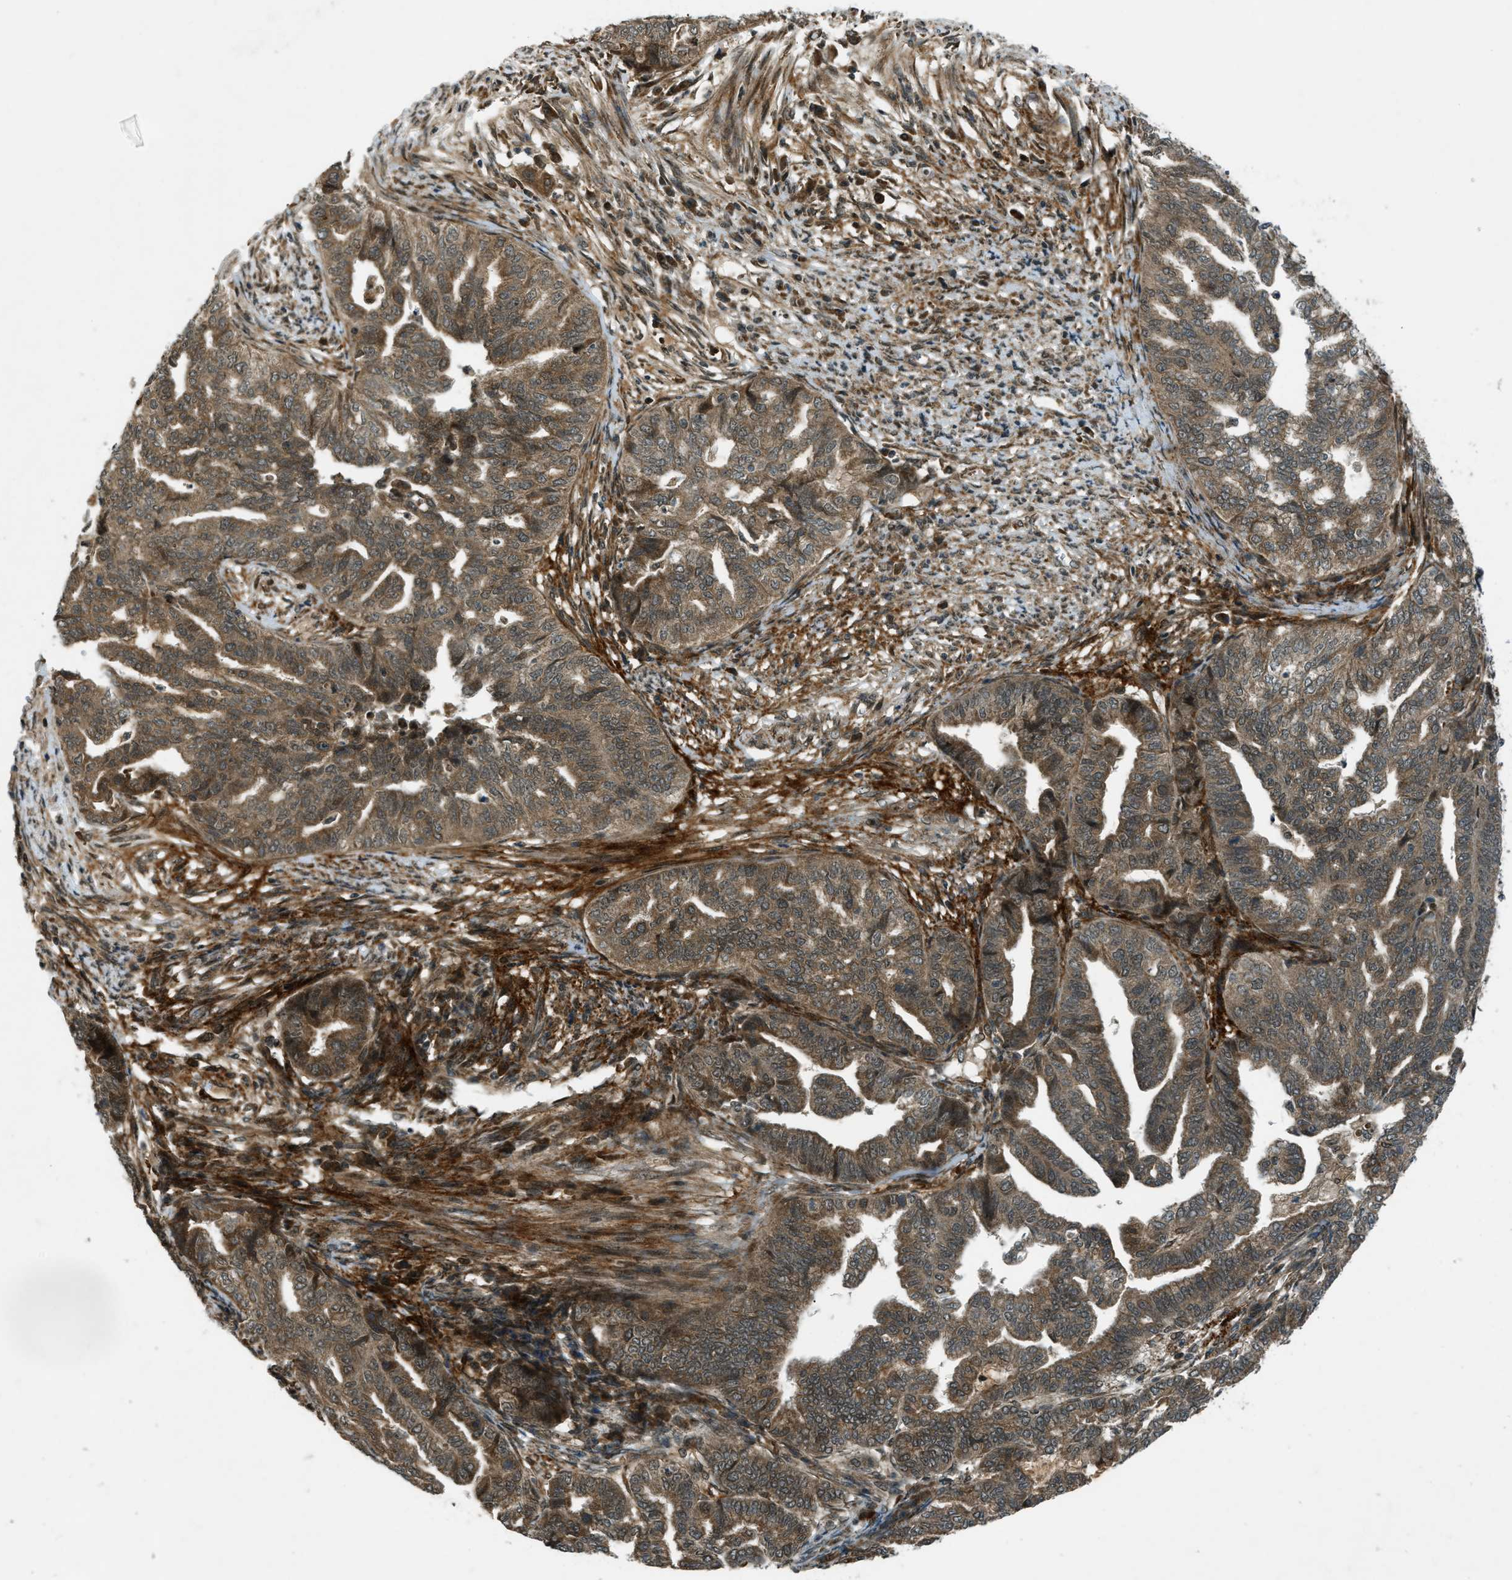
{"staining": {"intensity": "moderate", "quantity": ">75%", "location": "cytoplasmic/membranous"}, "tissue": "endometrial cancer", "cell_type": "Tumor cells", "image_type": "cancer", "snomed": [{"axis": "morphology", "description": "Adenocarcinoma, NOS"}, {"axis": "topography", "description": "Endometrium"}], "caption": "Immunohistochemistry (IHC) micrograph of human endometrial cancer (adenocarcinoma) stained for a protein (brown), which demonstrates medium levels of moderate cytoplasmic/membranous staining in about >75% of tumor cells.", "gene": "EIF2AK3", "patient": {"sex": "female", "age": 79}}